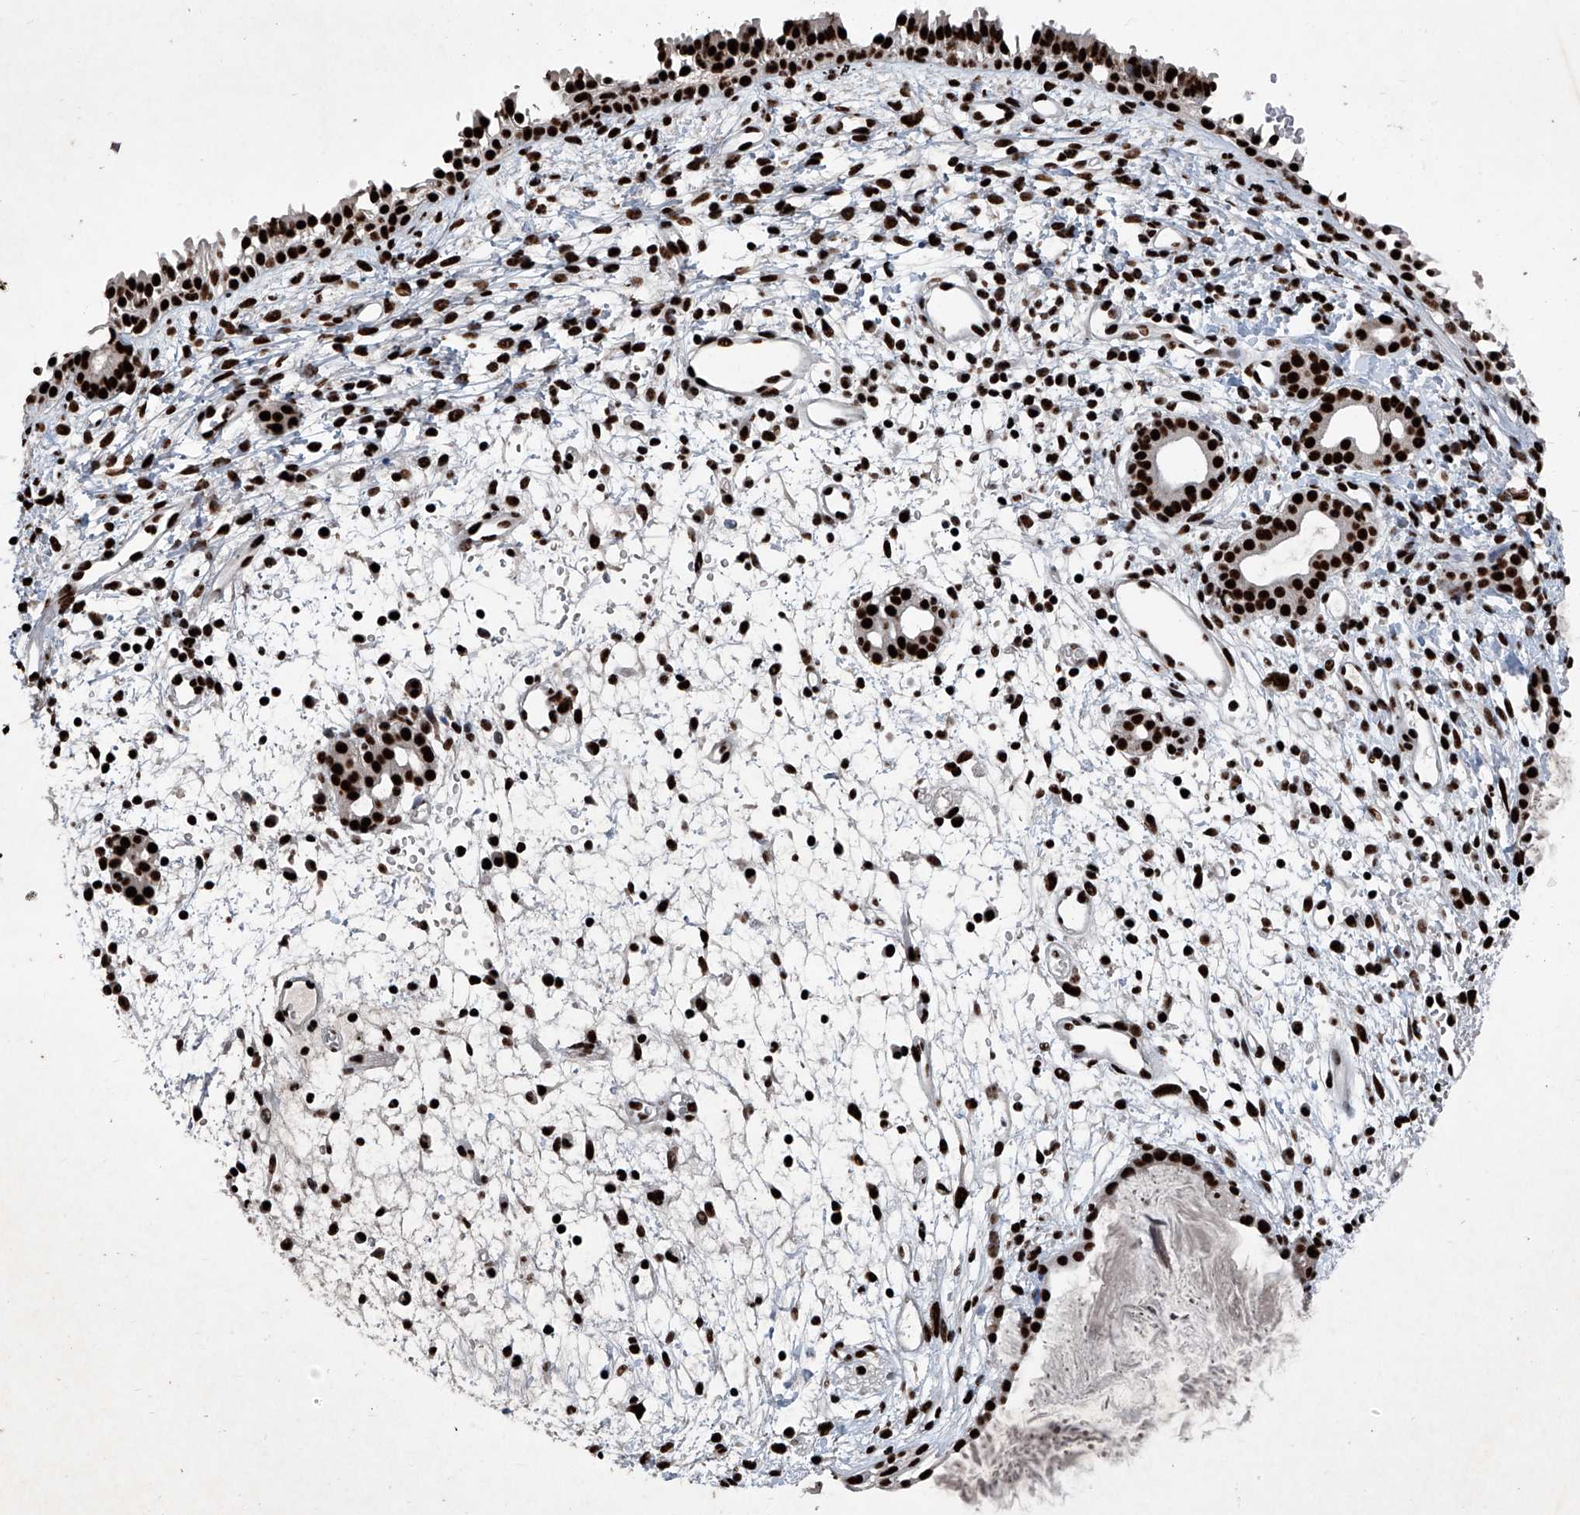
{"staining": {"intensity": "strong", "quantity": ">75%", "location": "nuclear"}, "tissue": "nasopharynx", "cell_type": "Respiratory epithelial cells", "image_type": "normal", "snomed": [{"axis": "morphology", "description": "Normal tissue, NOS"}, {"axis": "topography", "description": "Nasopharynx"}], "caption": "This micrograph shows immunohistochemistry staining of benign nasopharynx, with high strong nuclear positivity in about >75% of respiratory epithelial cells.", "gene": "DDX39B", "patient": {"sex": "male", "age": 22}}